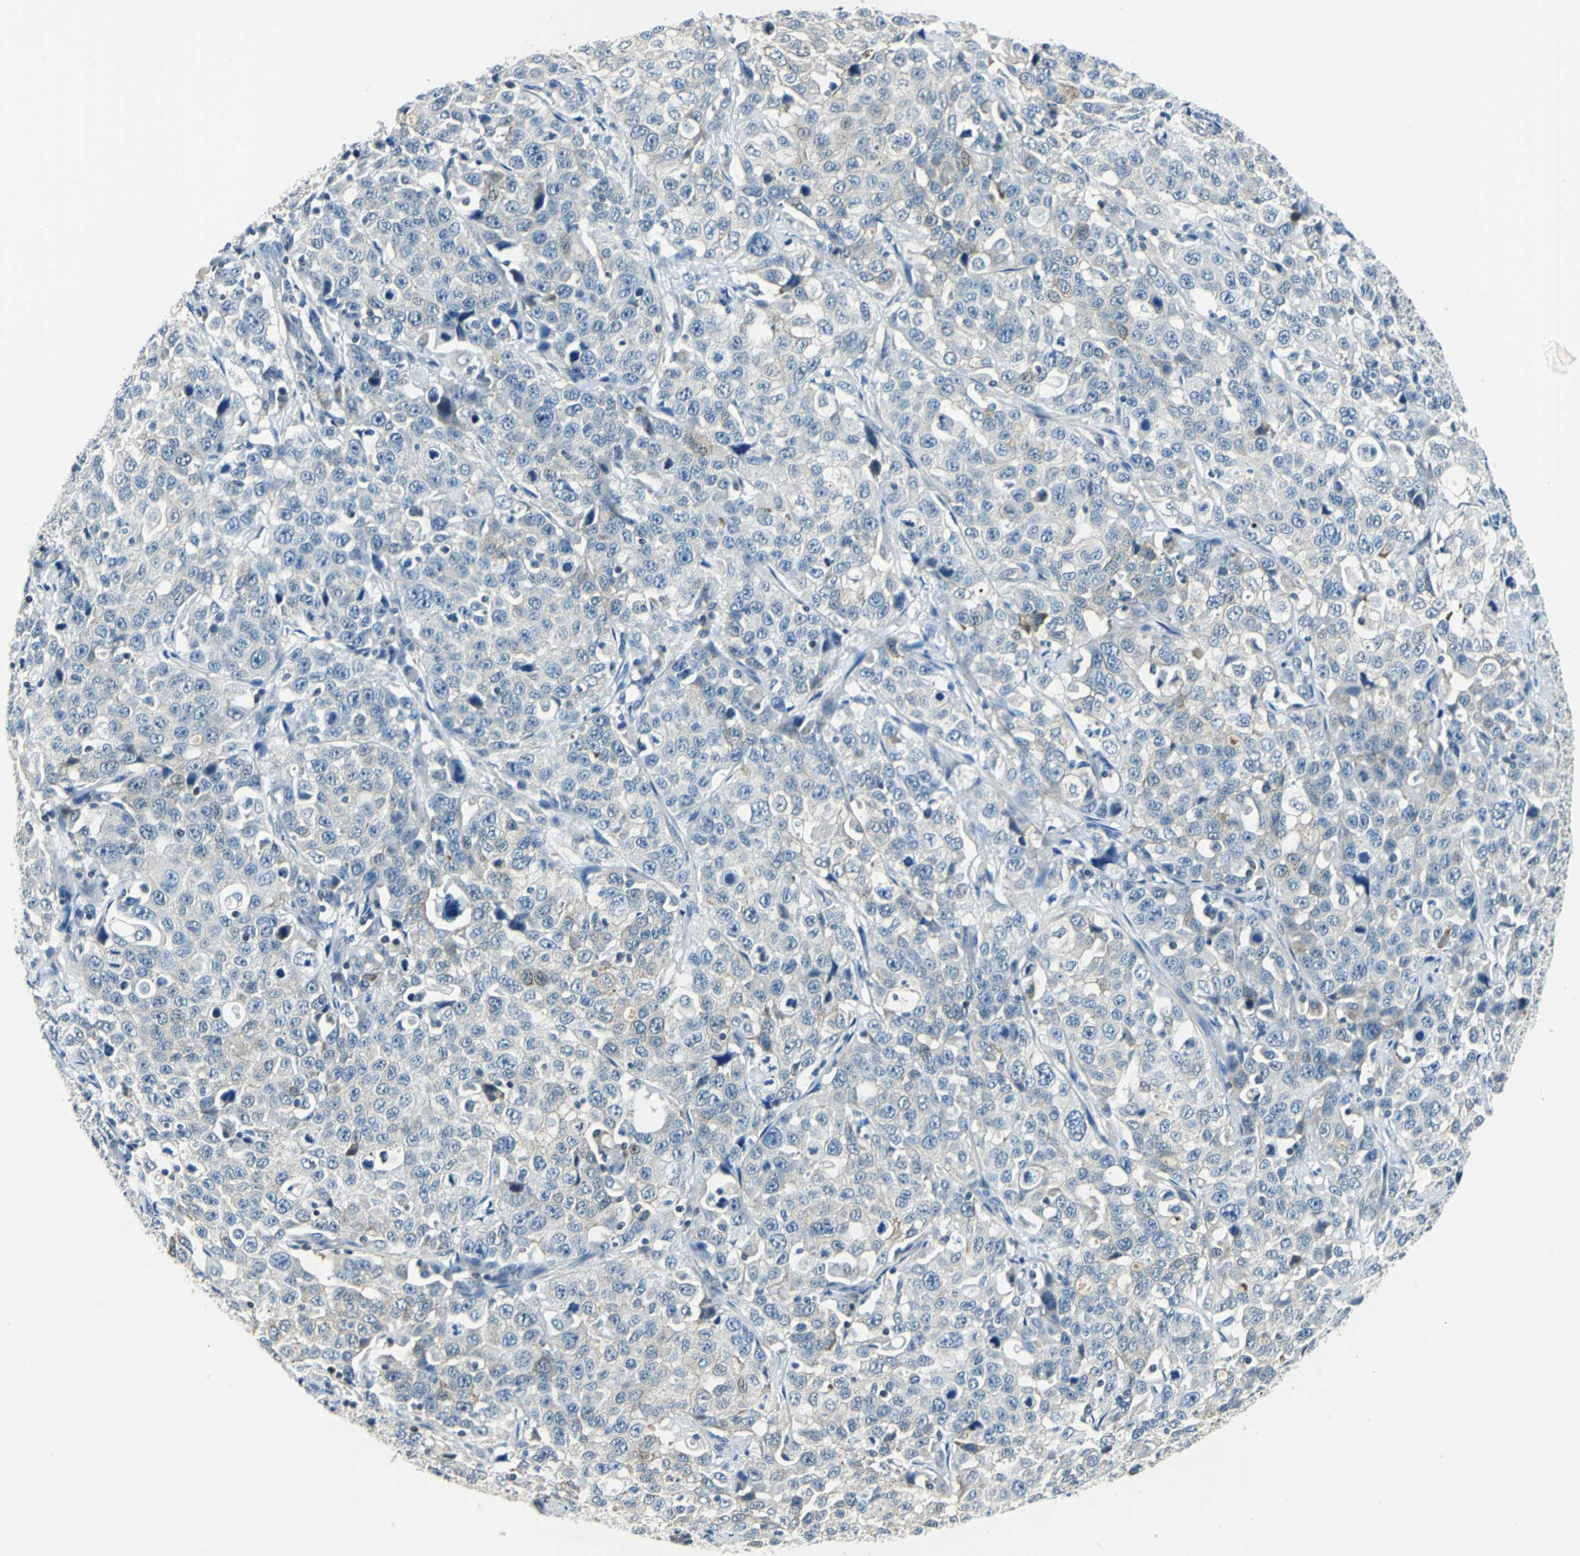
{"staining": {"intensity": "negative", "quantity": "none", "location": "none"}, "tissue": "stomach cancer", "cell_type": "Tumor cells", "image_type": "cancer", "snomed": [{"axis": "morphology", "description": "Normal tissue, NOS"}, {"axis": "morphology", "description": "Adenocarcinoma, NOS"}, {"axis": "topography", "description": "Stomach"}], "caption": "DAB immunohistochemical staining of human adenocarcinoma (stomach) exhibits no significant staining in tumor cells.", "gene": "HCFC2", "patient": {"sex": "male", "age": 48}}